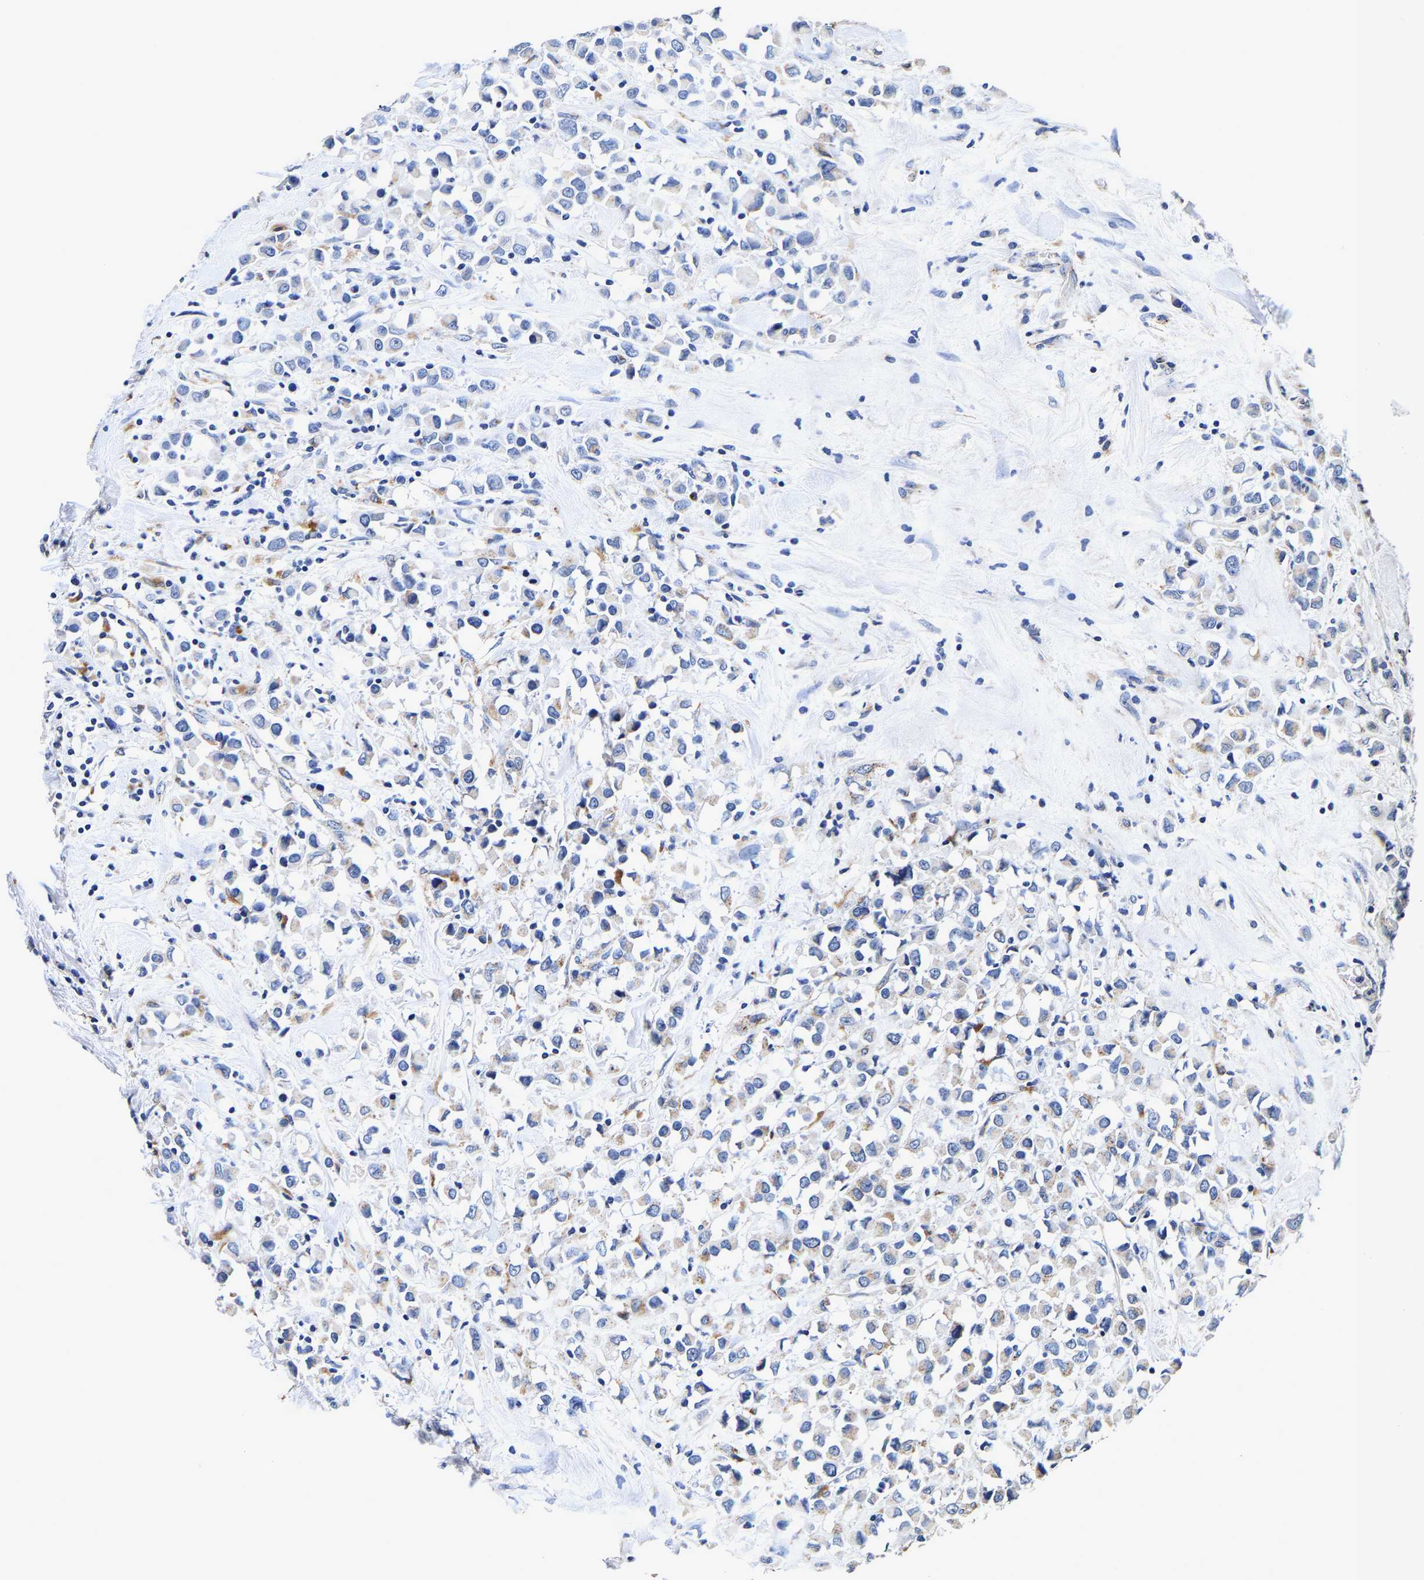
{"staining": {"intensity": "weak", "quantity": "<25%", "location": "cytoplasmic/membranous"}, "tissue": "breast cancer", "cell_type": "Tumor cells", "image_type": "cancer", "snomed": [{"axis": "morphology", "description": "Duct carcinoma"}, {"axis": "topography", "description": "Breast"}], "caption": "An immunohistochemistry image of breast cancer (infiltrating ductal carcinoma) is shown. There is no staining in tumor cells of breast cancer (infiltrating ductal carcinoma). (Brightfield microscopy of DAB immunohistochemistry (IHC) at high magnification).", "gene": "GRN", "patient": {"sex": "female", "age": 61}}